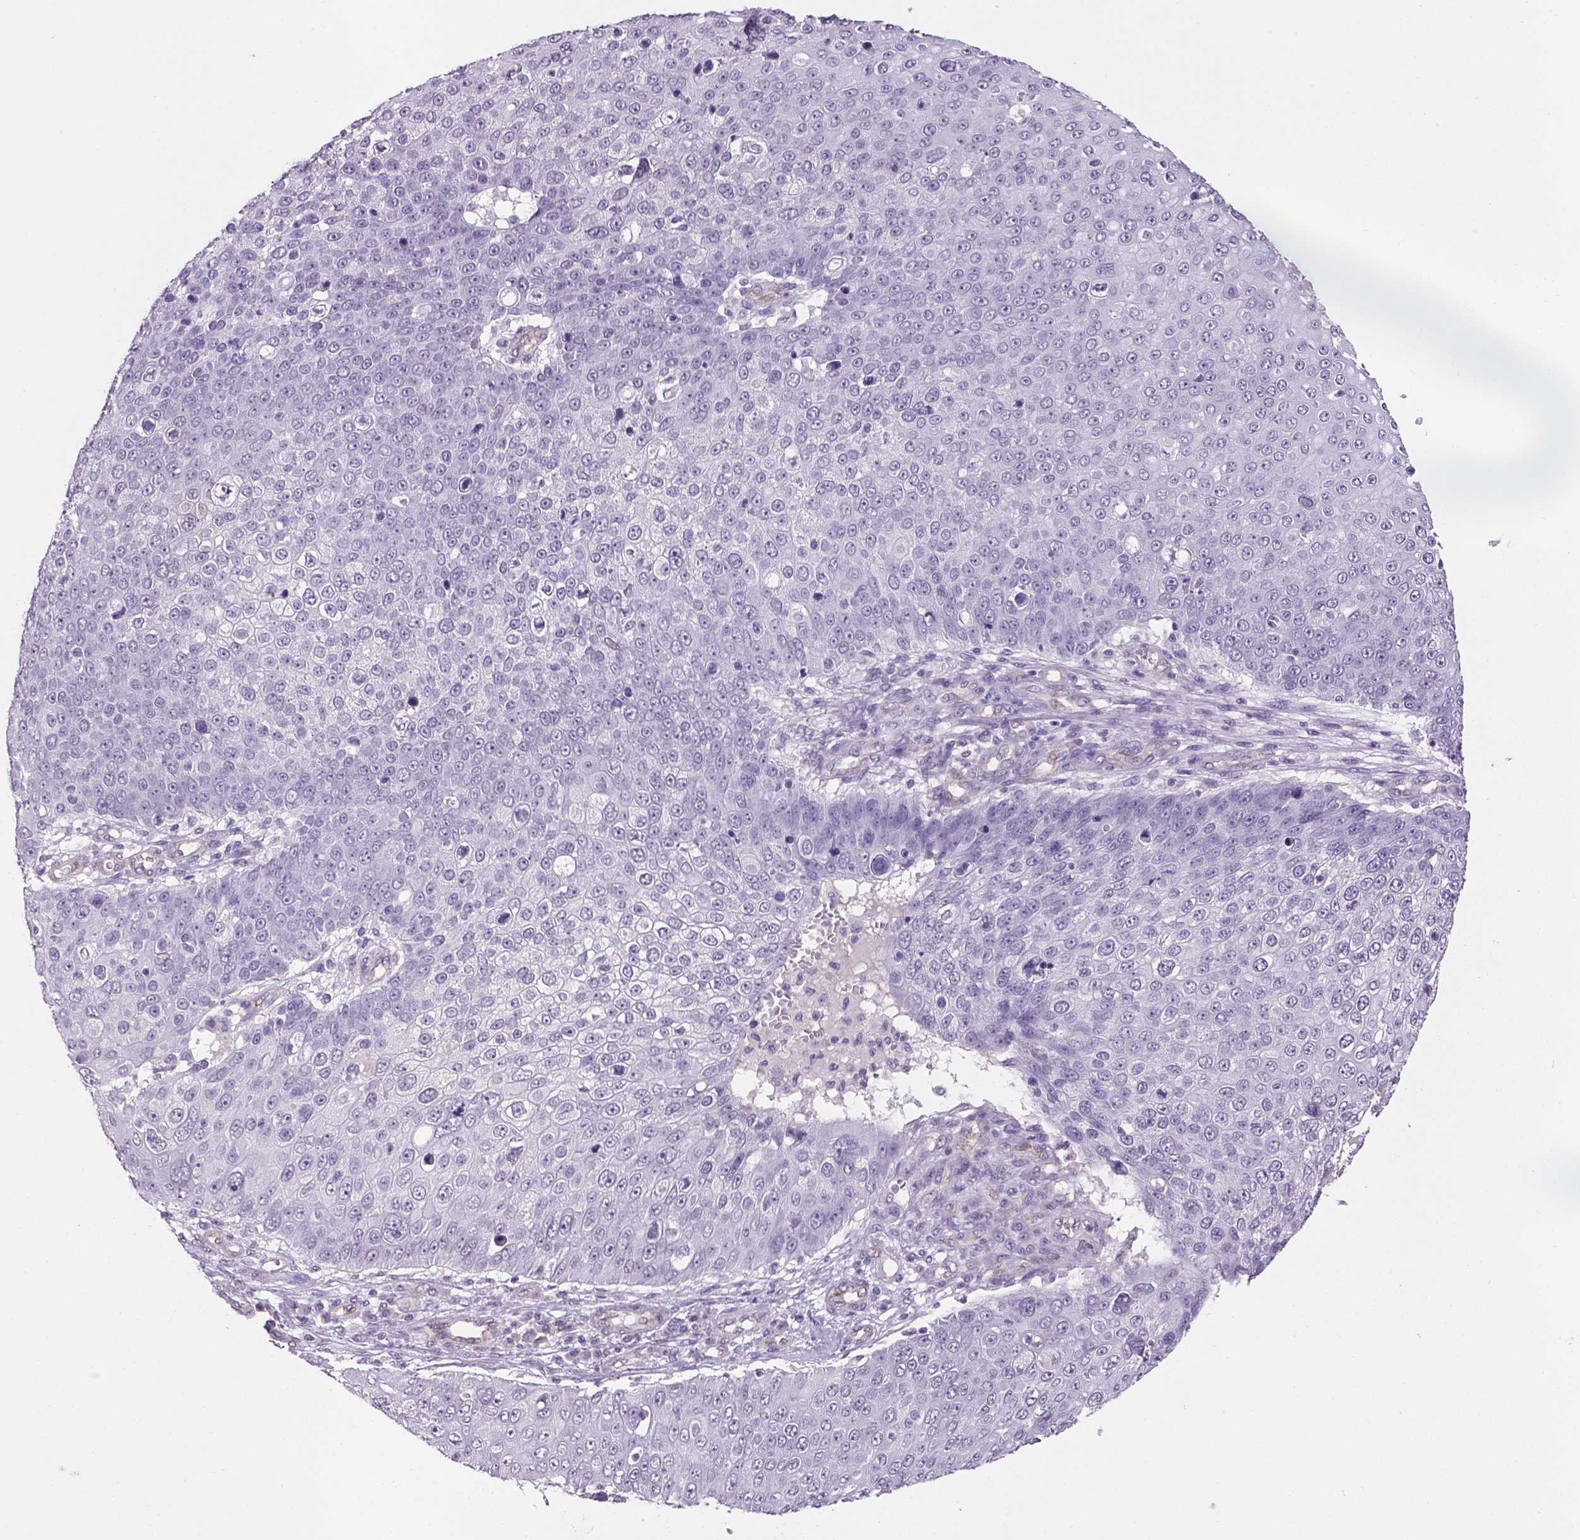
{"staining": {"intensity": "negative", "quantity": "none", "location": "none"}, "tissue": "skin cancer", "cell_type": "Tumor cells", "image_type": "cancer", "snomed": [{"axis": "morphology", "description": "Squamous cell carcinoma, NOS"}, {"axis": "topography", "description": "Skin"}], "caption": "Protein analysis of squamous cell carcinoma (skin) reveals no significant positivity in tumor cells.", "gene": "PRRT1", "patient": {"sex": "male", "age": 71}}